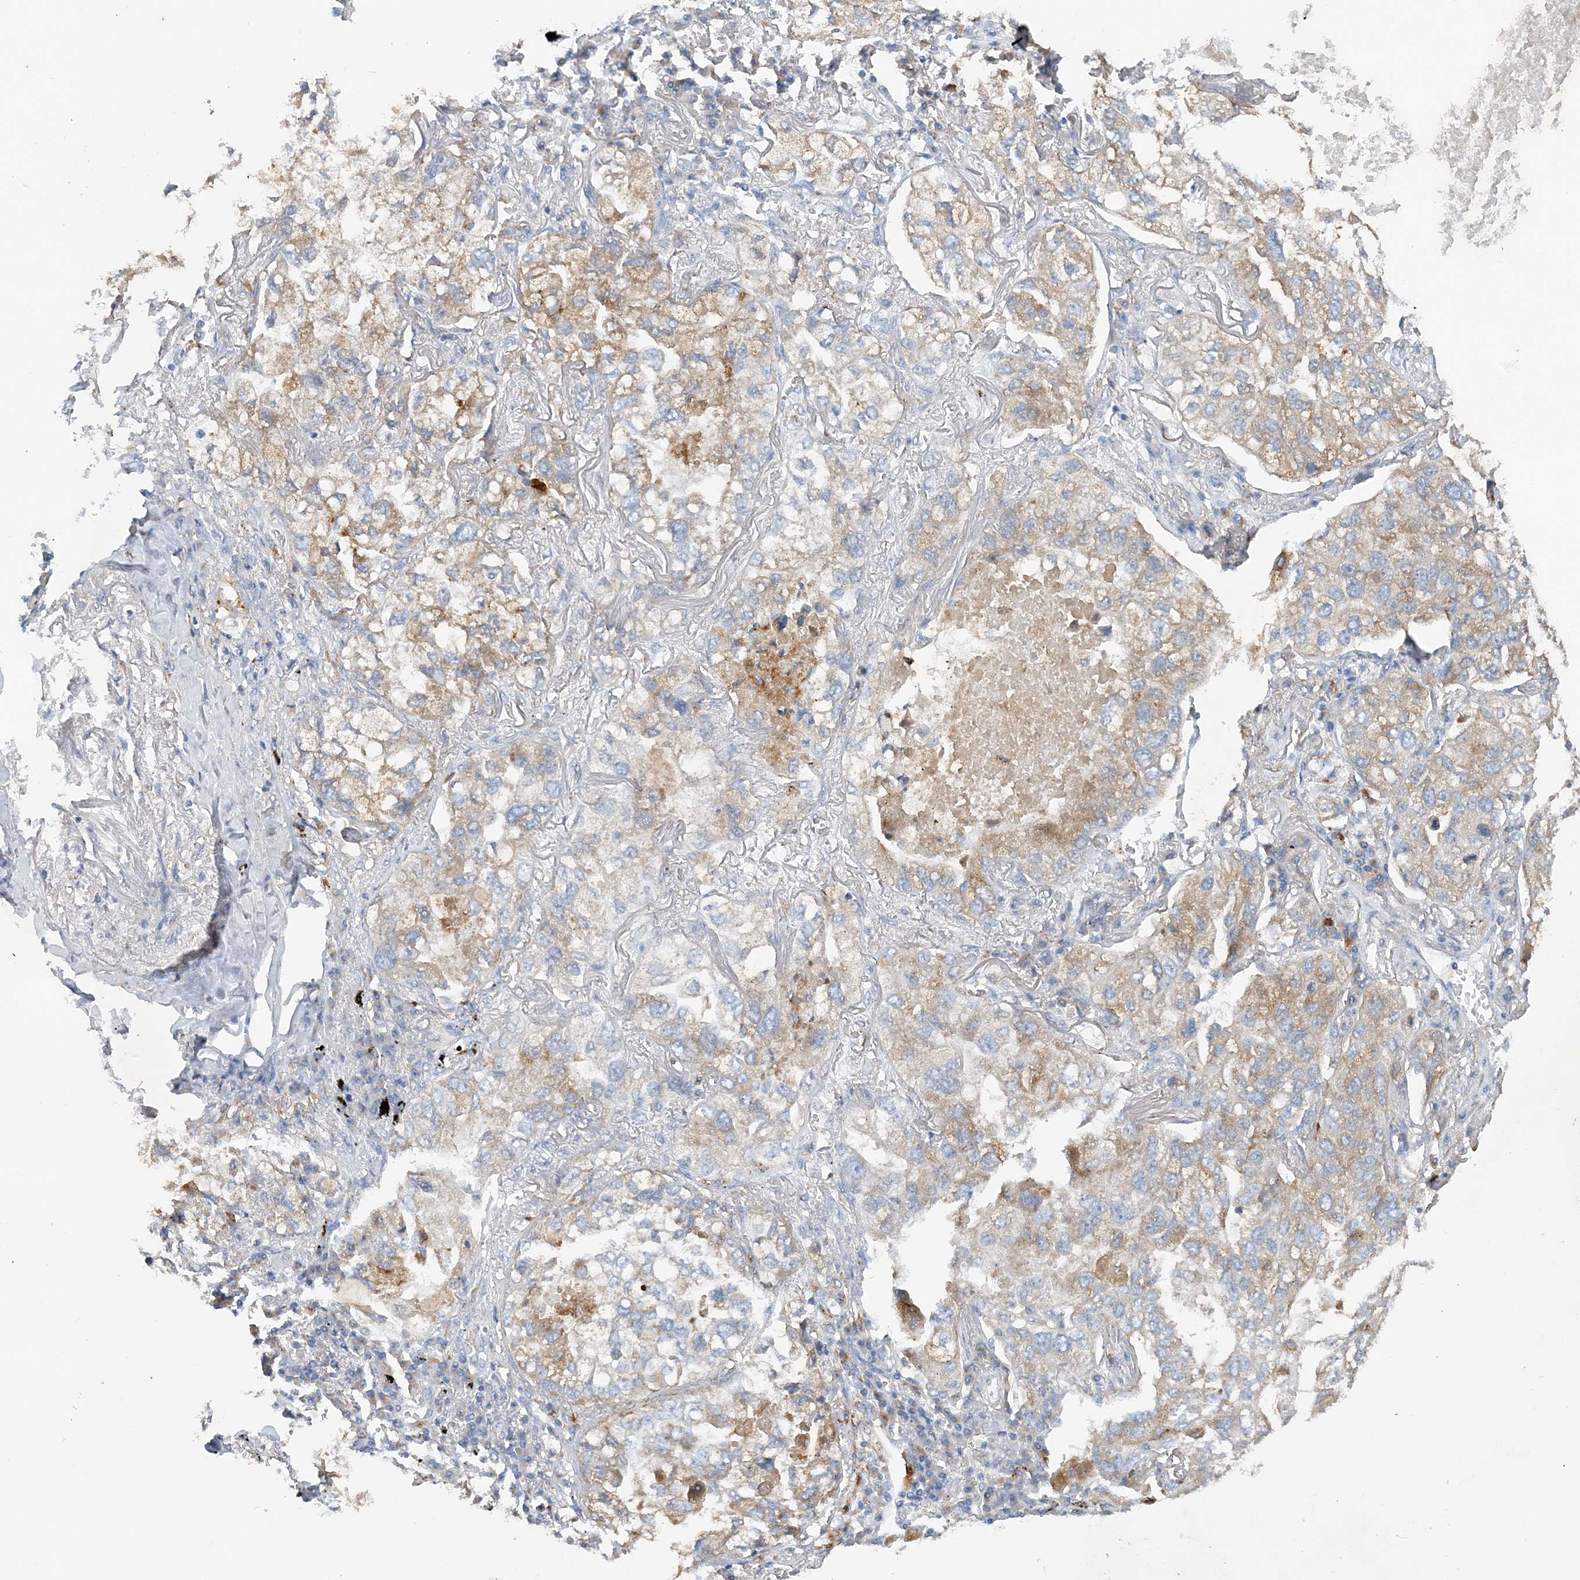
{"staining": {"intensity": "weak", "quantity": "25%-75%", "location": "cytoplasmic/membranous"}, "tissue": "lung cancer", "cell_type": "Tumor cells", "image_type": "cancer", "snomed": [{"axis": "morphology", "description": "Adenocarcinoma, NOS"}, {"axis": "topography", "description": "Lung"}], "caption": "Lung adenocarcinoma tissue exhibits weak cytoplasmic/membranous expression in about 25%-75% of tumor cells", "gene": "GRINA", "patient": {"sex": "male", "age": 65}}